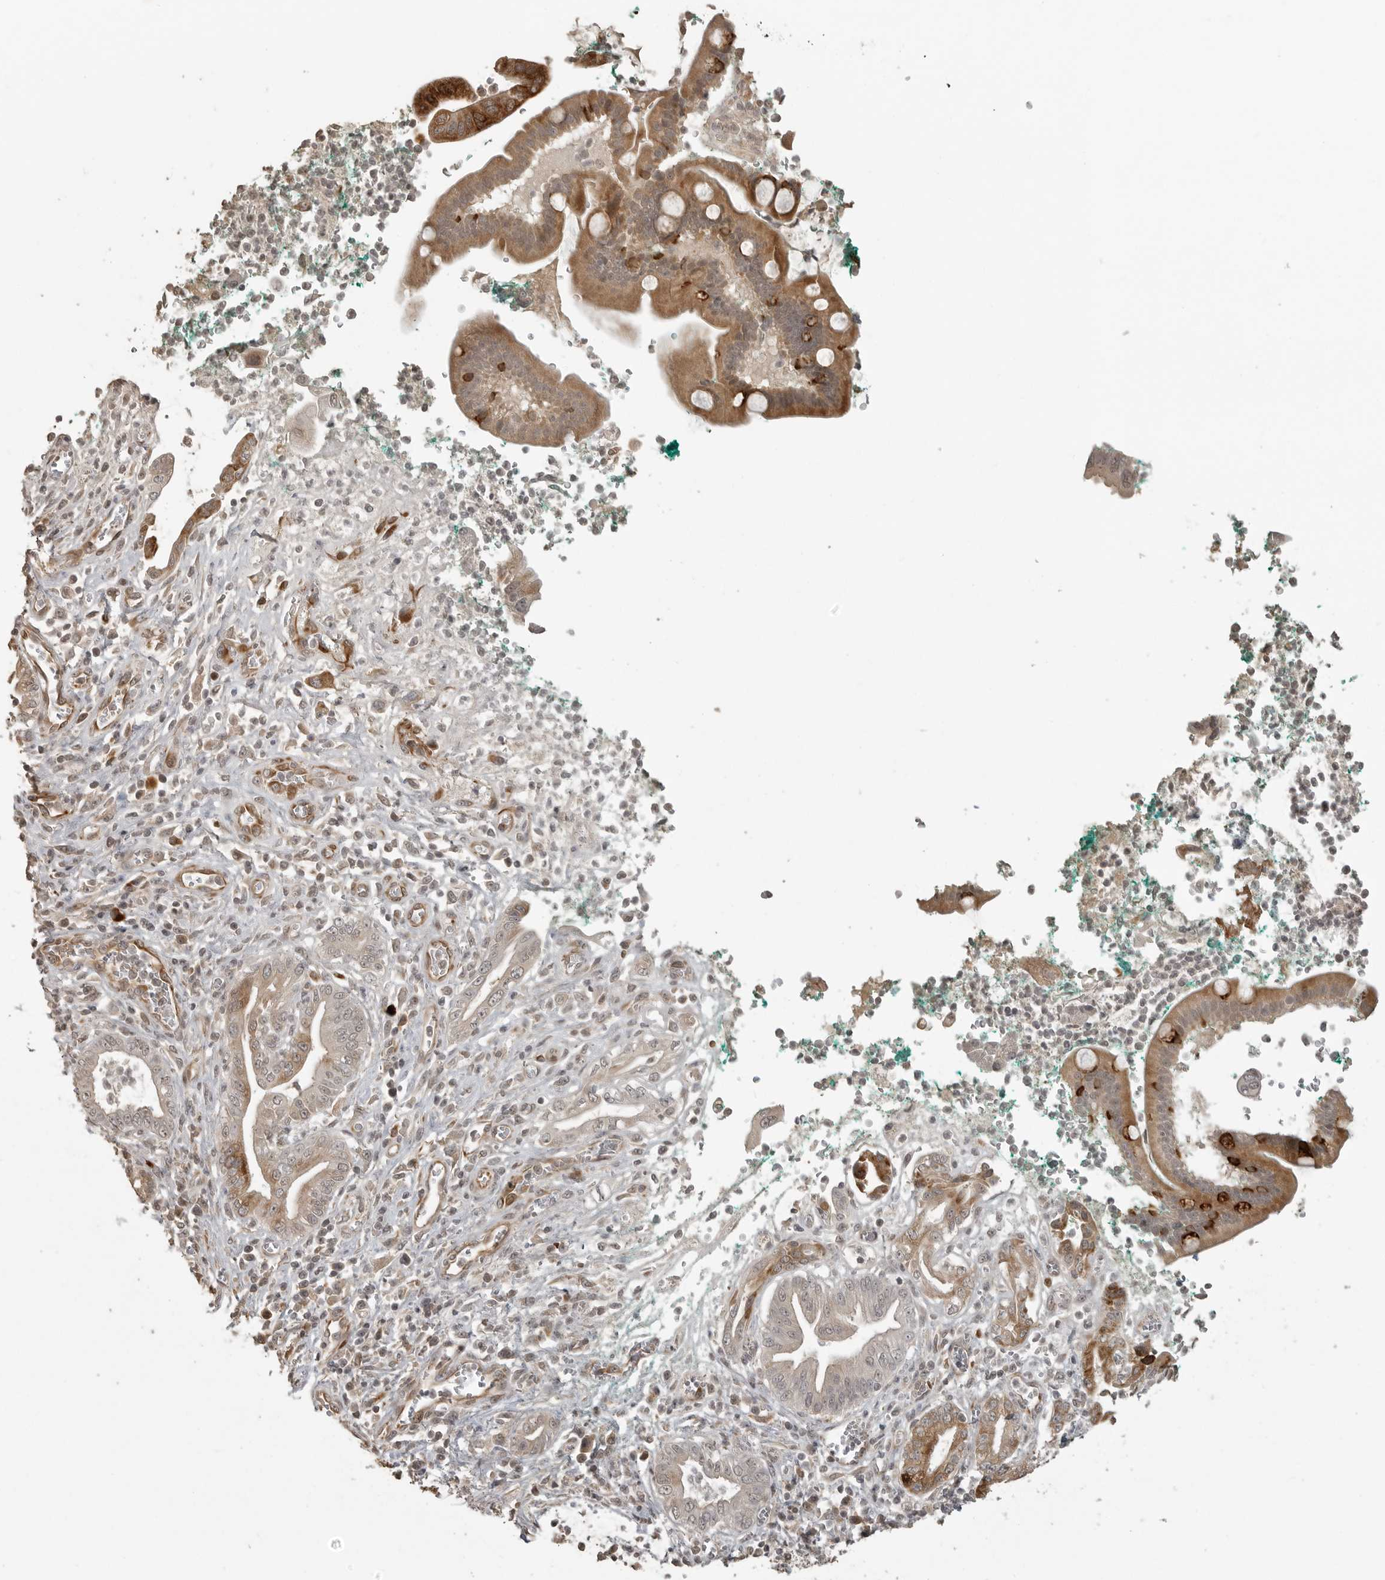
{"staining": {"intensity": "moderate", "quantity": "<25%", "location": "cytoplasmic/membranous"}, "tissue": "pancreatic cancer", "cell_type": "Tumor cells", "image_type": "cancer", "snomed": [{"axis": "morphology", "description": "Adenocarcinoma, NOS"}, {"axis": "topography", "description": "Pancreas"}], "caption": "Immunohistochemical staining of human adenocarcinoma (pancreatic) exhibits moderate cytoplasmic/membranous protein positivity in about <25% of tumor cells.", "gene": "SMG8", "patient": {"sex": "male", "age": 78}}